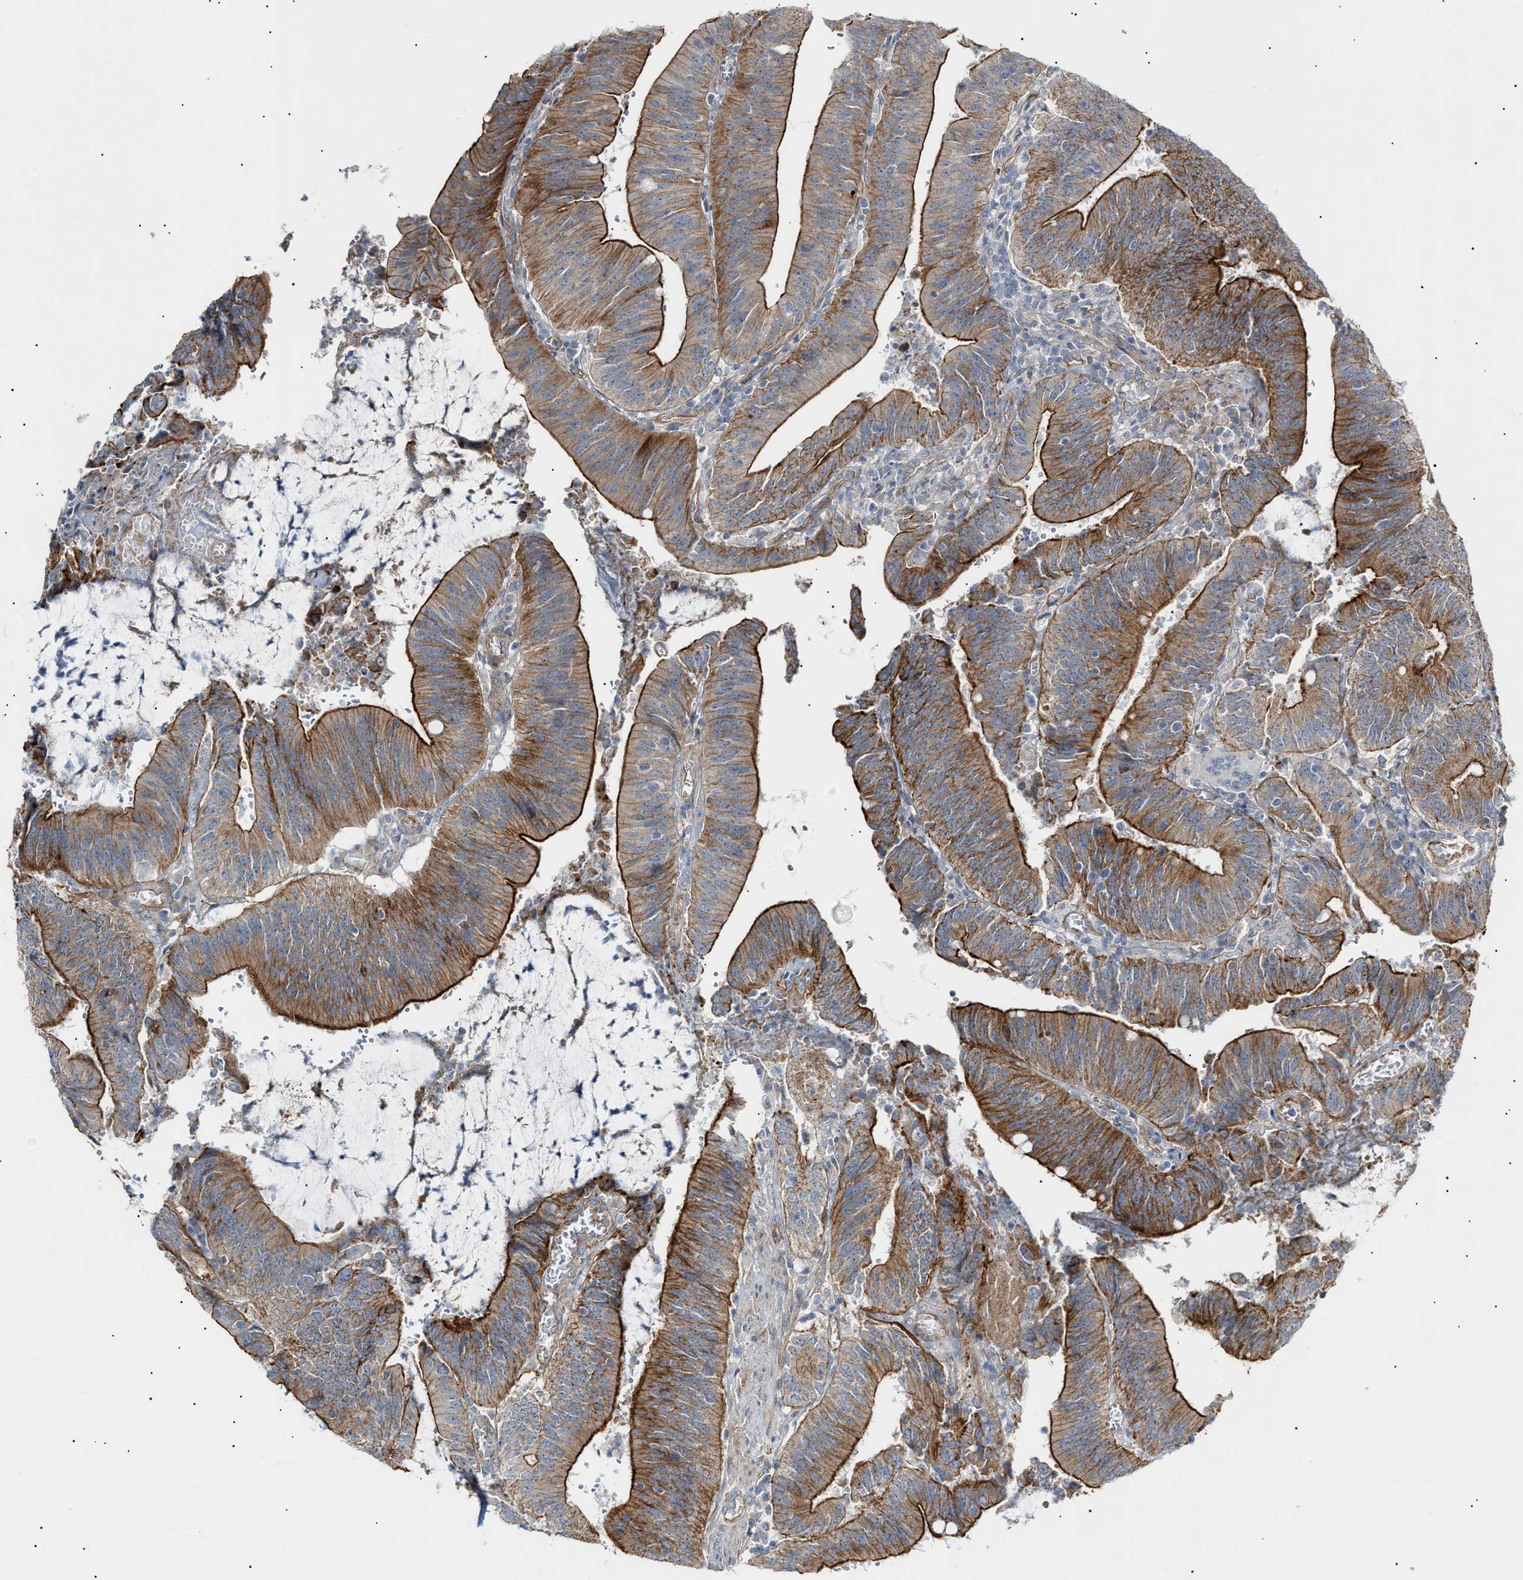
{"staining": {"intensity": "strong", "quantity": "25%-75%", "location": "cytoplasmic/membranous"}, "tissue": "colorectal cancer", "cell_type": "Tumor cells", "image_type": "cancer", "snomed": [{"axis": "morphology", "description": "Normal tissue, NOS"}, {"axis": "morphology", "description": "Adenocarcinoma, NOS"}, {"axis": "topography", "description": "Rectum"}], "caption": "IHC histopathology image of human colorectal adenocarcinoma stained for a protein (brown), which exhibits high levels of strong cytoplasmic/membranous expression in about 25%-75% of tumor cells.", "gene": "ZFHX2", "patient": {"sex": "female", "age": 66}}